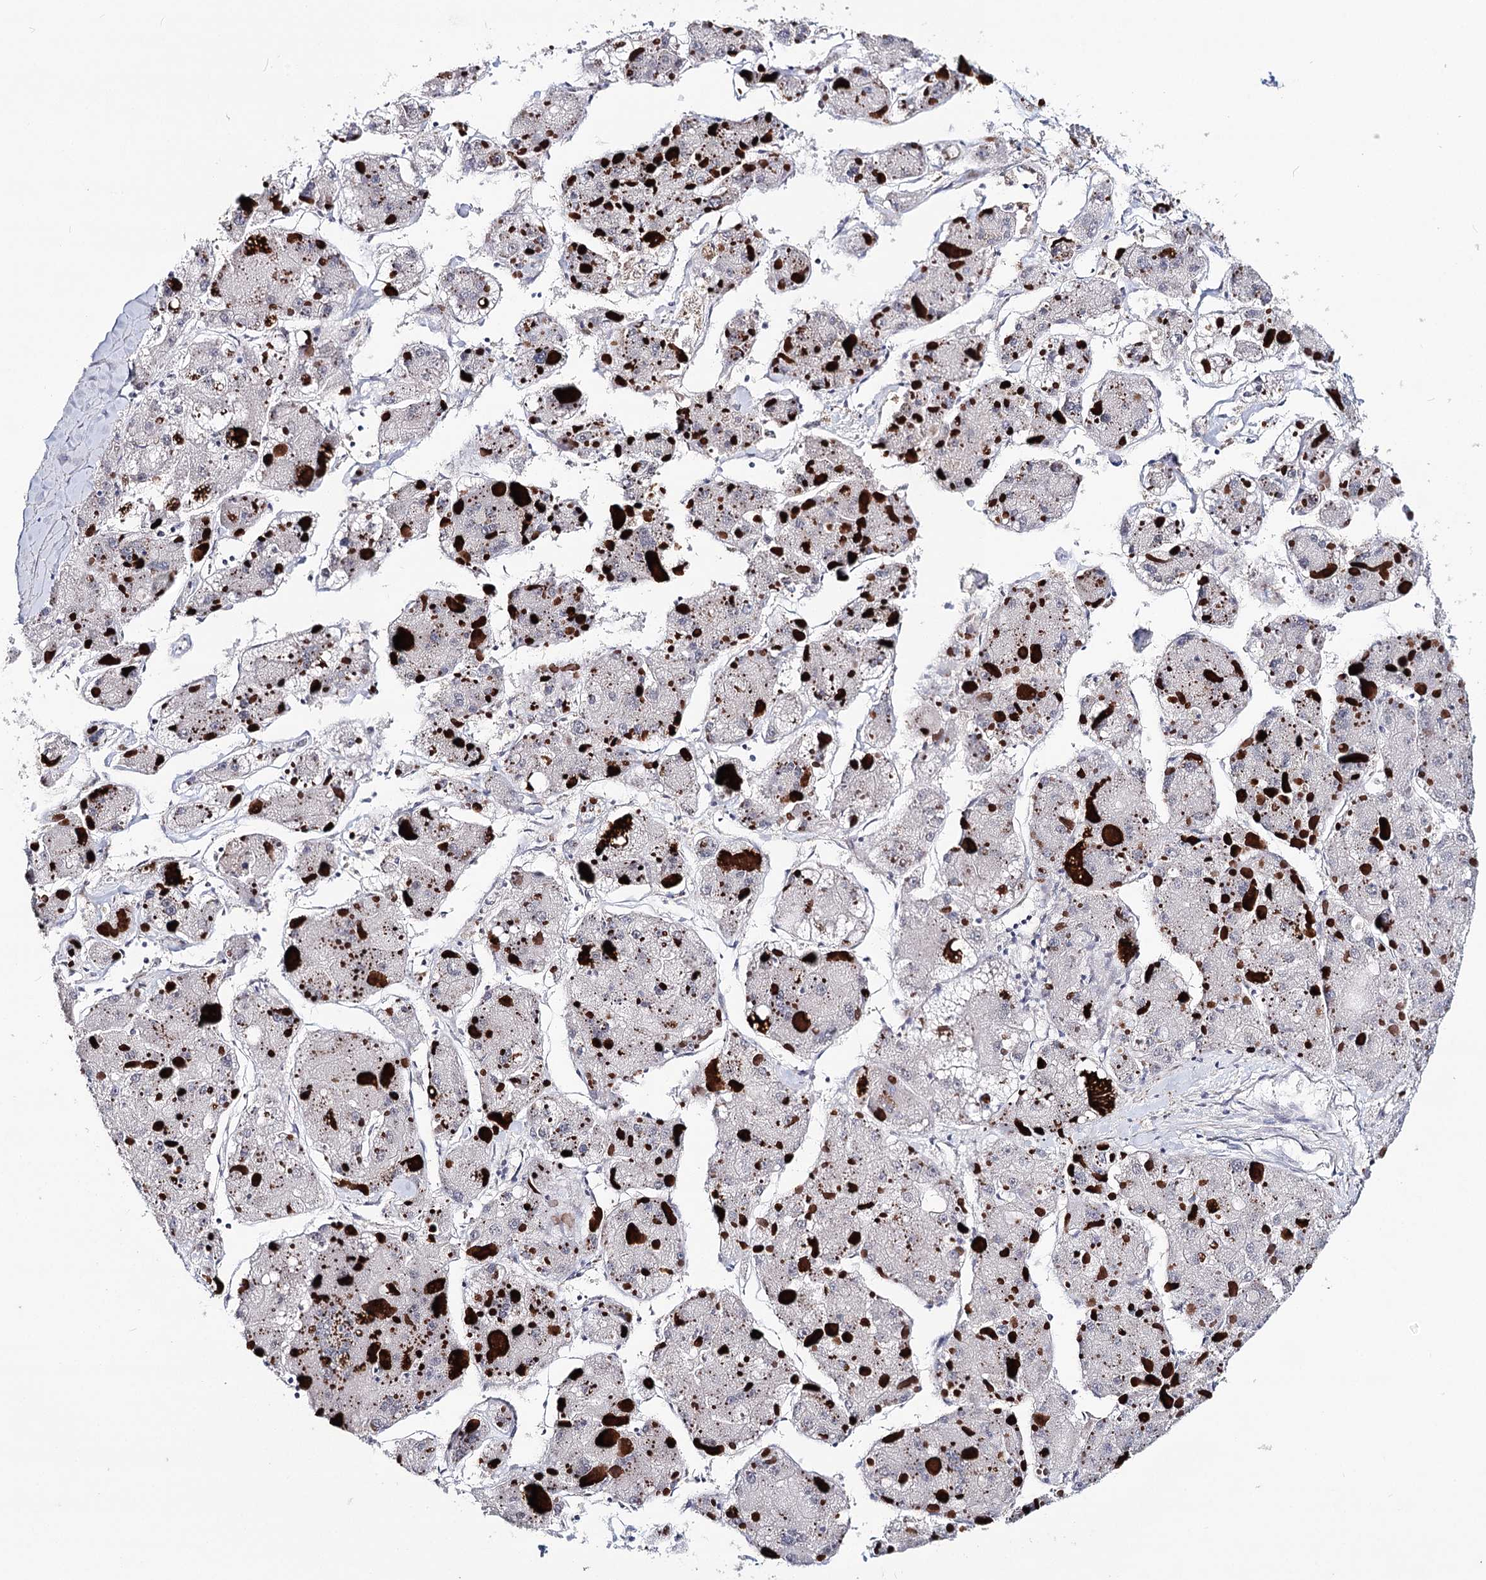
{"staining": {"intensity": "negative", "quantity": "none", "location": "none"}, "tissue": "liver cancer", "cell_type": "Tumor cells", "image_type": "cancer", "snomed": [{"axis": "morphology", "description": "Carcinoma, Hepatocellular, NOS"}, {"axis": "topography", "description": "Liver"}], "caption": "There is no significant staining in tumor cells of liver cancer (hepatocellular carcinoma).", "gene": "TMEM218", "patient": {"sex": "female", "age": 73}}